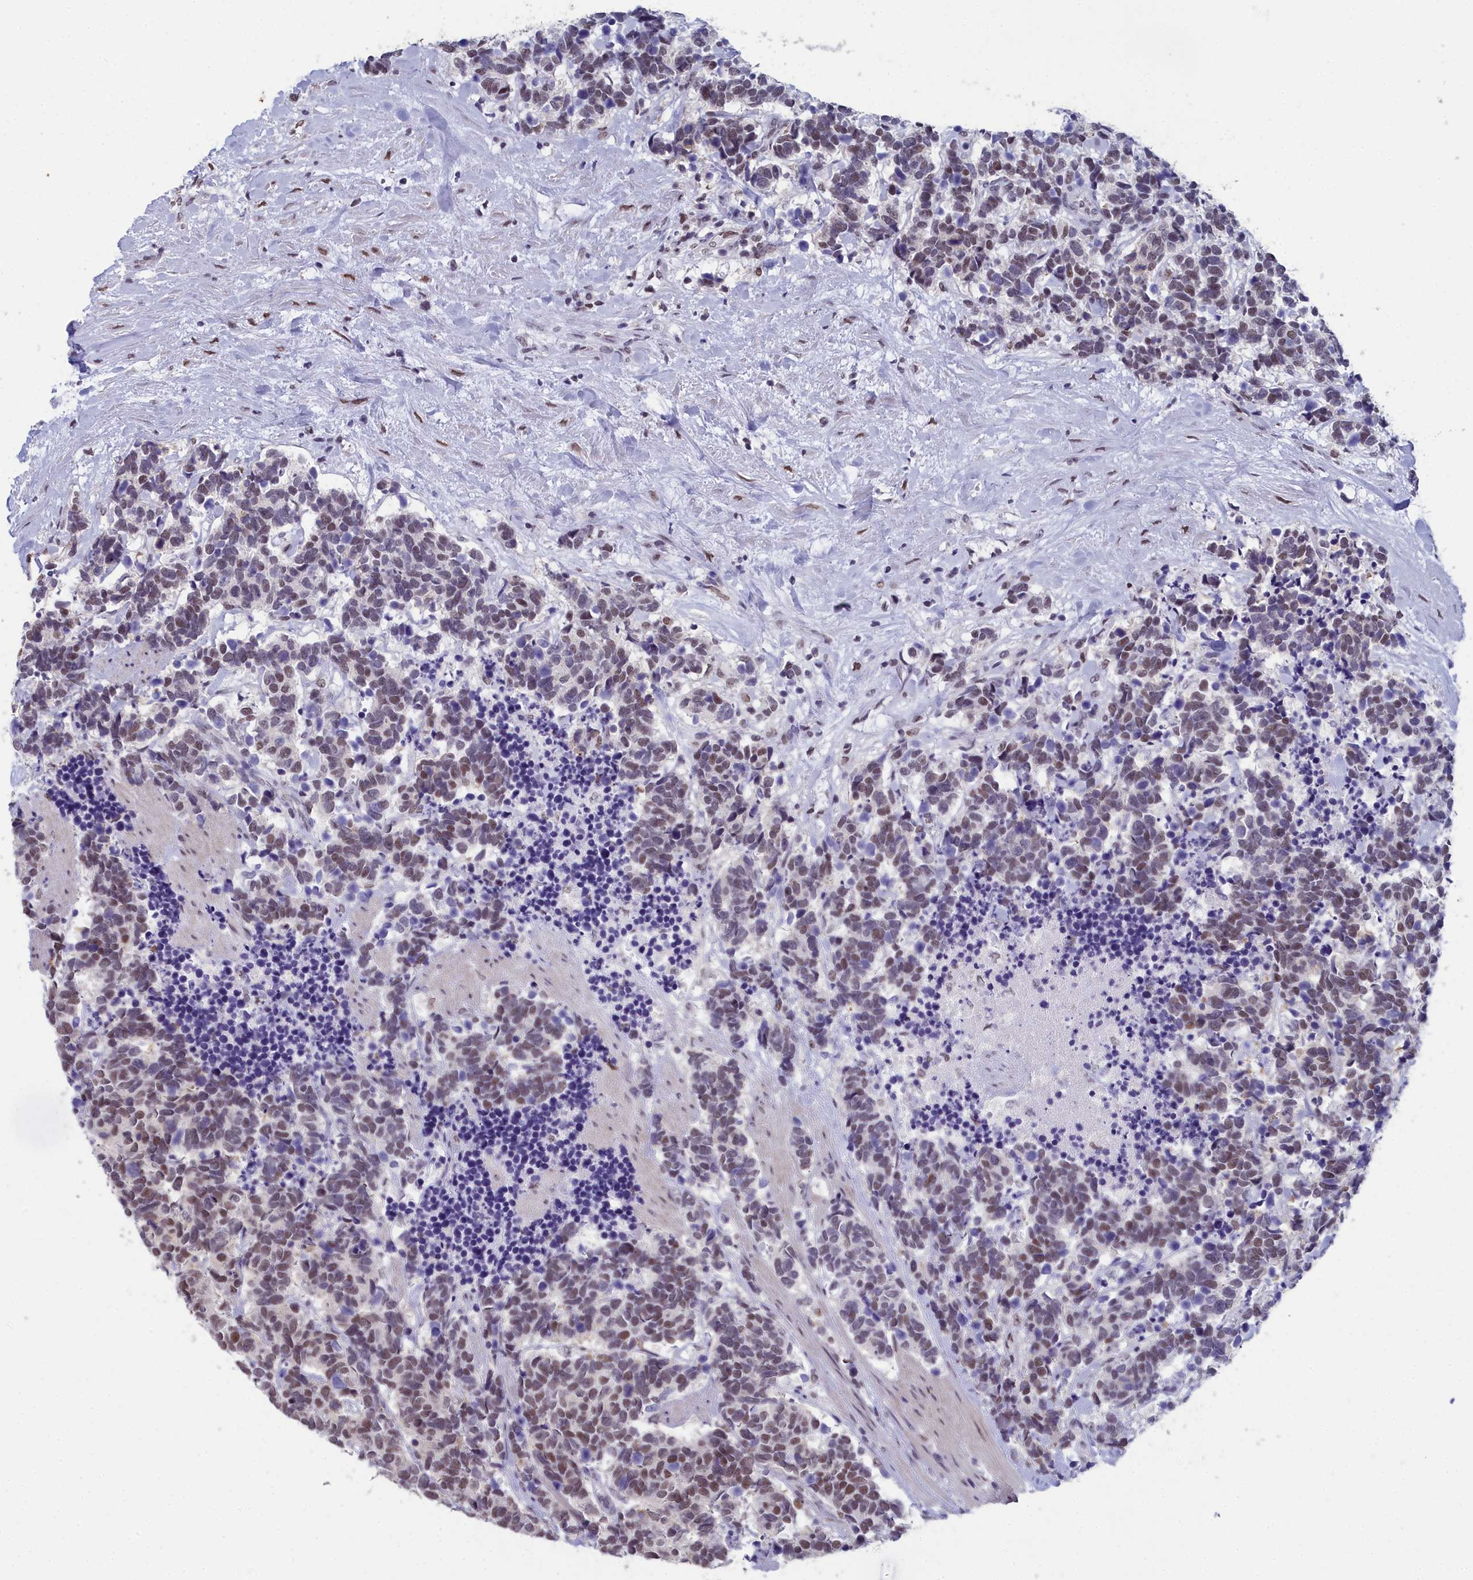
{"staining": {"intensity": "weak", "quantity": "25%-75%", "location": "nuclear"}, "tissue": "carcinoid", "cell_type": "Tumor cells", "image_type": "cancer", "snomed": [{"axis": "morphology", "description": "Carcinoma, NOS"}, {"axis": "morphology", "description": "Carcinoid, malignant, NOS"}, {"axis": "topography", "description": "Prostate"}], "caption": "Immunohistochemistry (IHC) of carcinoma reveals low levels of weak nuclear expression in about 25%-75% of tumor cells.", "gene": "CCDC97", "patient": {"sex": "male", "age": 57}}